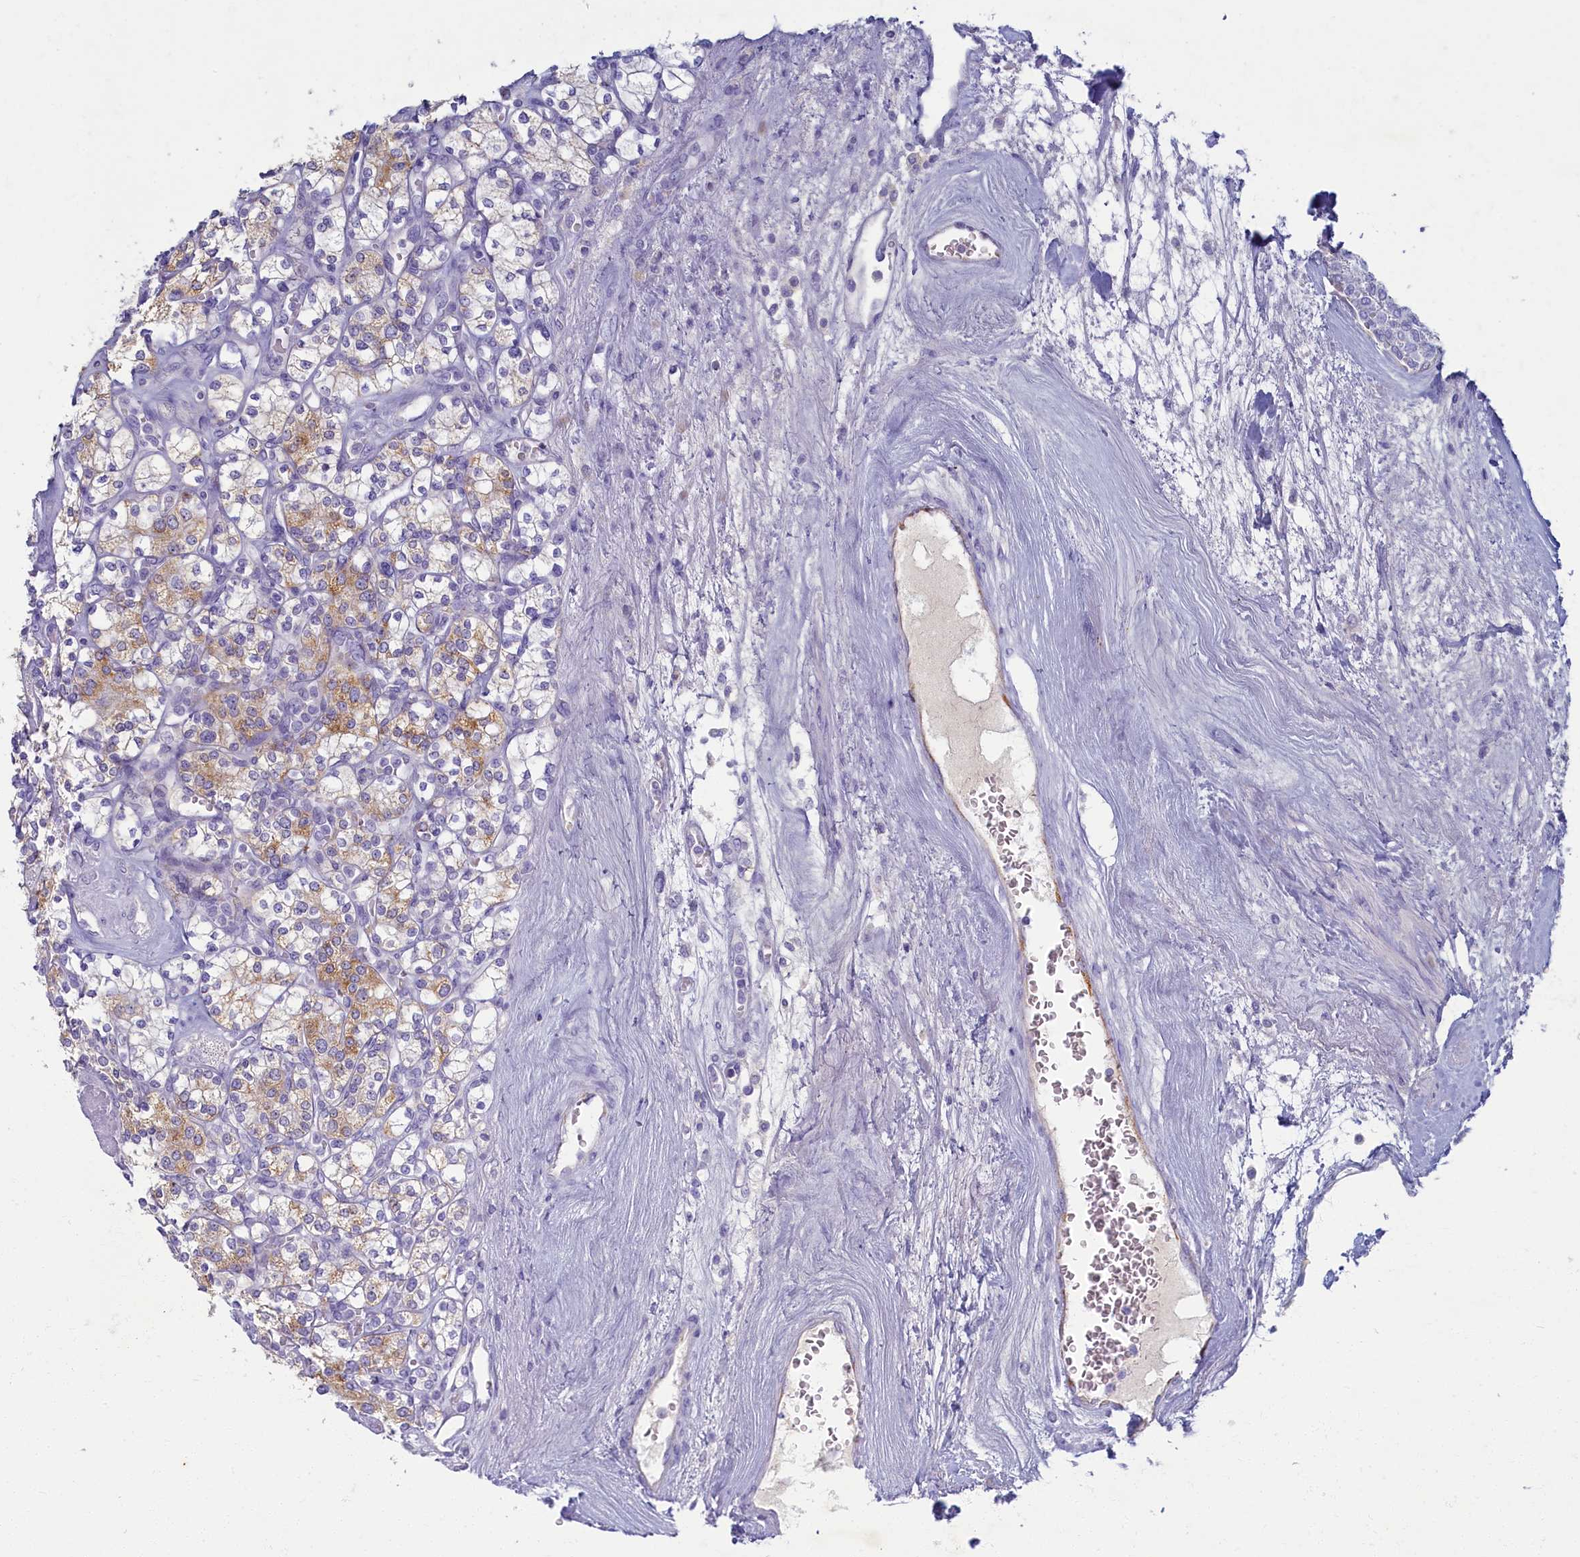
{"staining": {"intensity": "moderate", "quantity": "<25%", "location": "cytoplasmic/membranous"}, "tissue": "renal cancer", "cell_type": "Tumor cells", "image_type": "cancer", "snomed": [{"axis": "morphology", "description": "Adenocarcinoma, NOS"}, {"axis": "topography", "description": "Kidney"}], "caption": "A high-resolution photomicrograph shows immunohistochemistry (IHC) staining of renal cancer, which displays moderate cytoplasmic/membranous staining in approximately <25% of tumor cells.", "gene": "OCIAD2", "patient": {"sex": "male", "age": 77}}